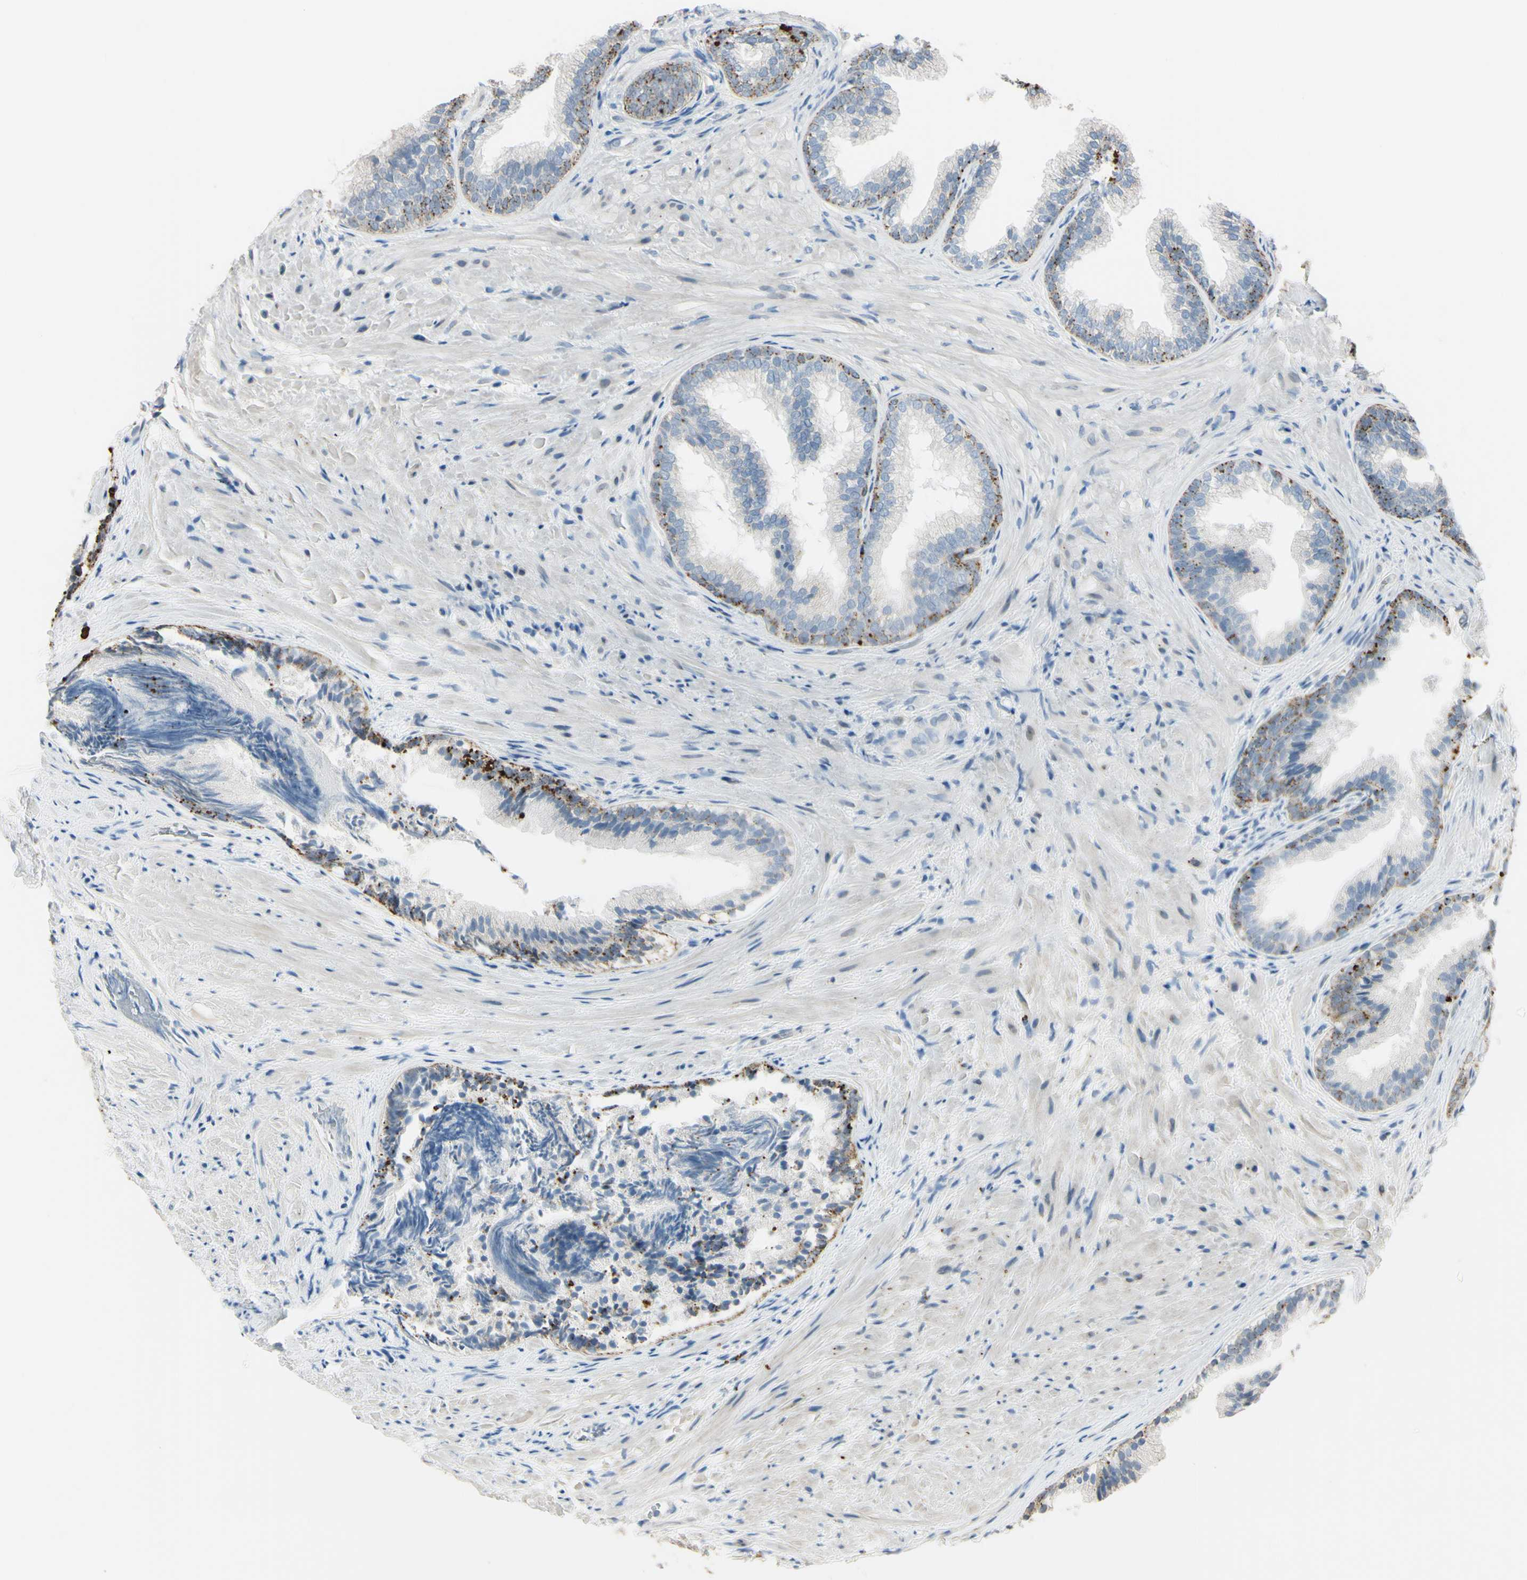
{"staining": {"intensity": "strong", "quantity": "25%-75%", "location": "cytoplasmic/membranous"}, "tissue": "prostate", "cell_type": "Glandular cells", "image_type": "normal", "snomed": [{"axis": "morphology", "description": "Normal tissue, NOS"}, {"axis": "topography", "description": "Prostate"}], "caption": "Immunohistochemistry (IHC) (DAB (3,3'-diaminobenzidine)) staining of unremarkable prostate shows strong cytoplasmic/membranous protein expression in approximately 25%-75% of glandular cells. Ihc stains the protein in brown and the nuclei are stained blue.", "gene": "ANGPTL1", "patient": {"sex": "male", "age": 76}}